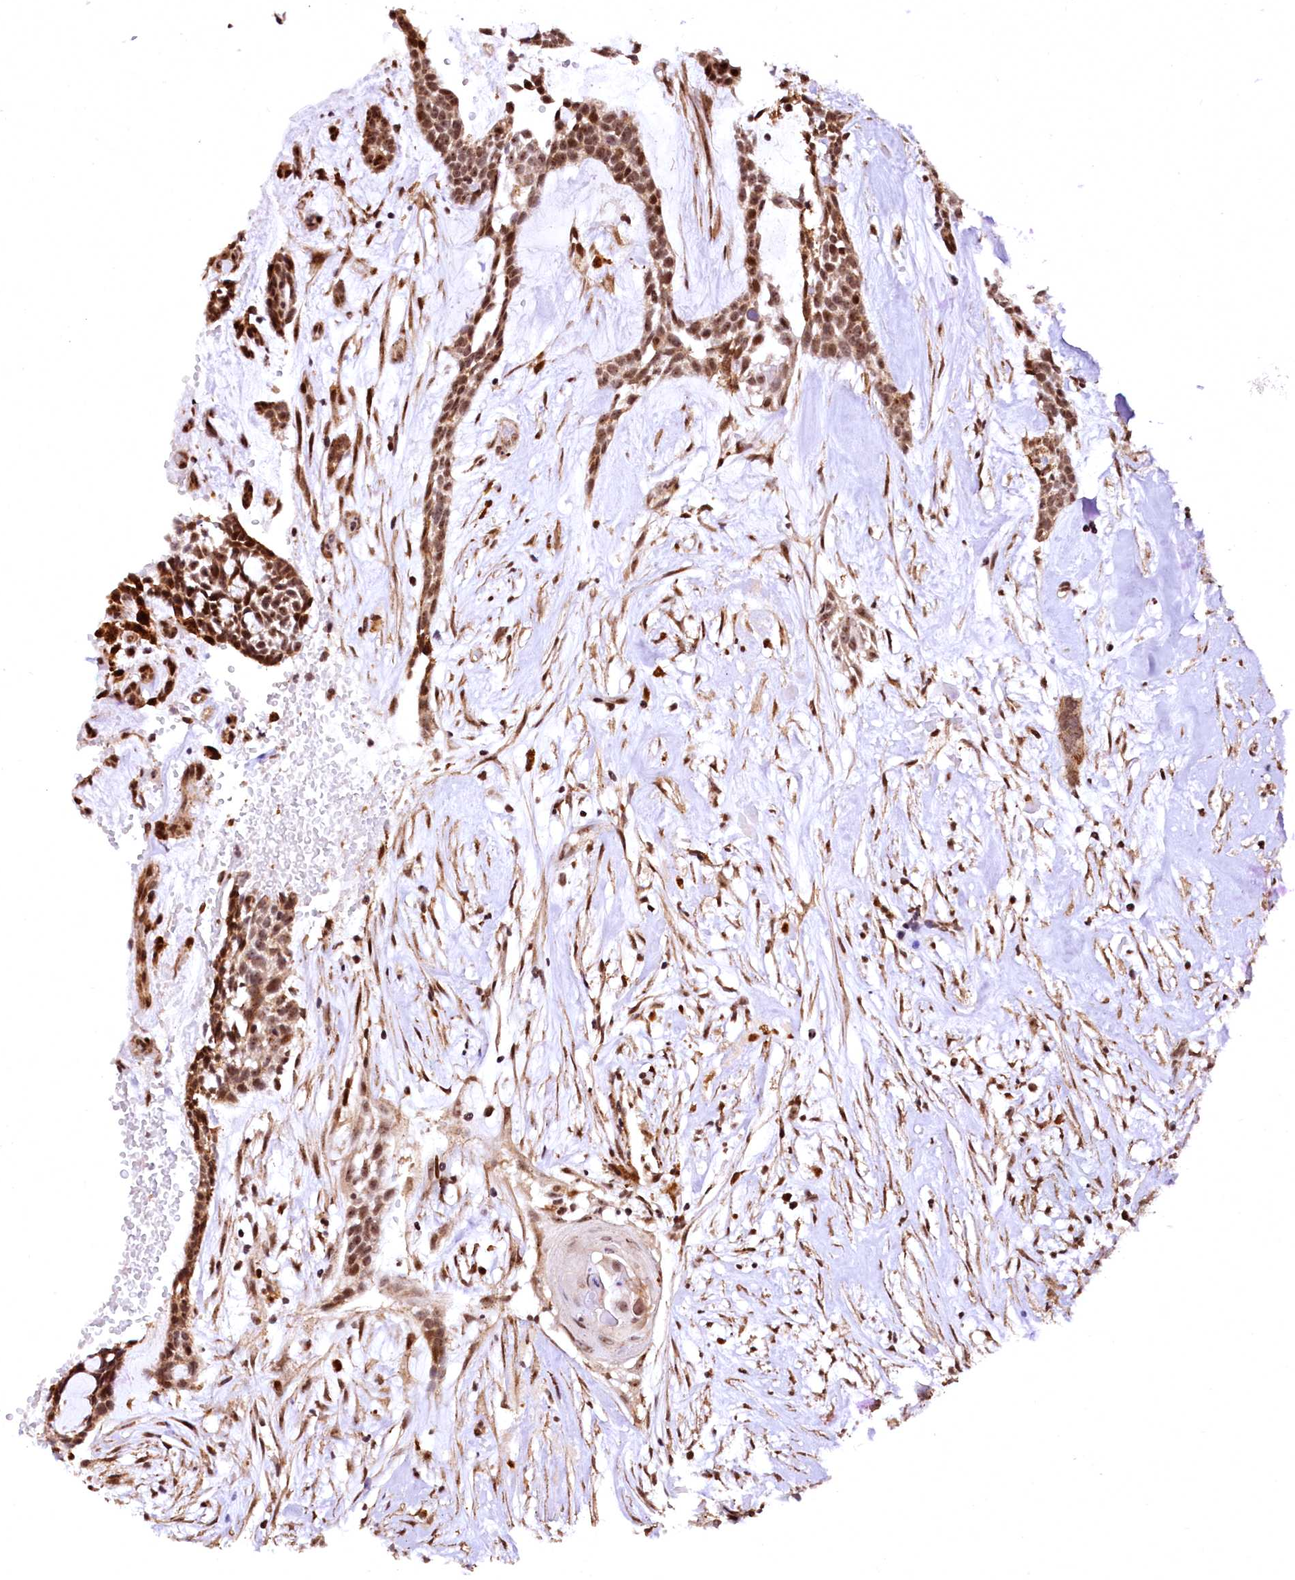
{"staining": {"intensity": "moderate", "quantity": ">75%", "location": "nuclear"}, "tissue": "head and neck cancer", "cell_type": "Tumor cells", "image_type": "cancer", "snomed": [{"axis": "morphology", "description": "Adenocarcinoma, NOS"}, {"axis": "topography", "description": "Subcutis"}, {"axis": "topography", "description": "Head-Neck"}], "caption": "The micrograph demonstrates immunohistochemical staining of head and neck adenocarcinoma. There is moderate nuclear expression is present in about >75% of tumor cells.", "gene": "PDS5B", "patient": {"sex": "female", "age": 73}}